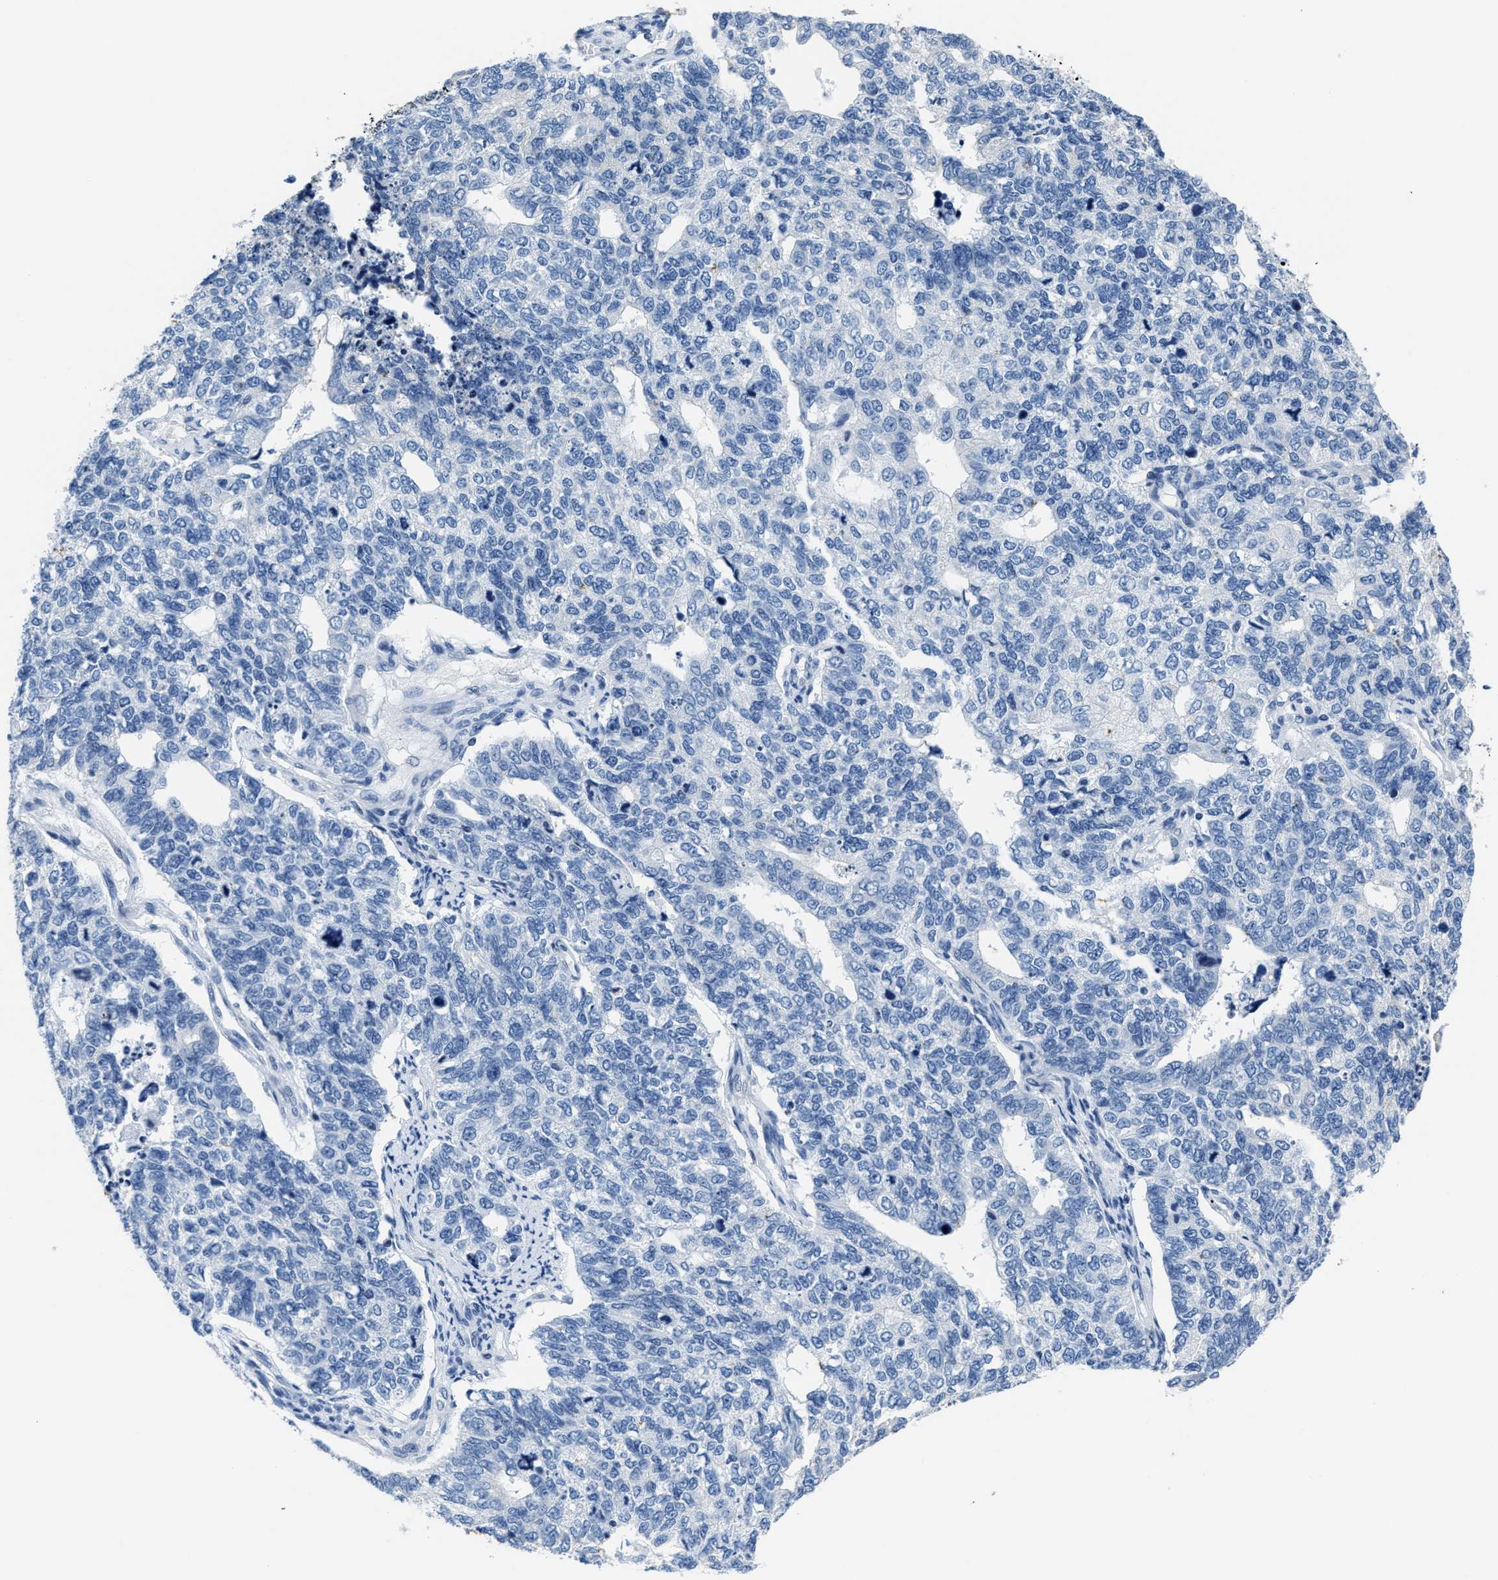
{"staining": {"intensity": "negative", "quantity": "none", "location": "none"}, "tissue": "cervical cancer", "cell_type": "Tumor cells", "image_type": "cancer", "snomed": [{"axis": "morphology", "description": "Squamous cell carcinoma, NOS"}, {"axis": "topography", "description": "Cervix"}], "caption": "There is no significant expression in tumor cells of squamous cell carcinoma (cervical).", "gene": "ASZ1", "patient": {"sex": "female", "age": 63}}